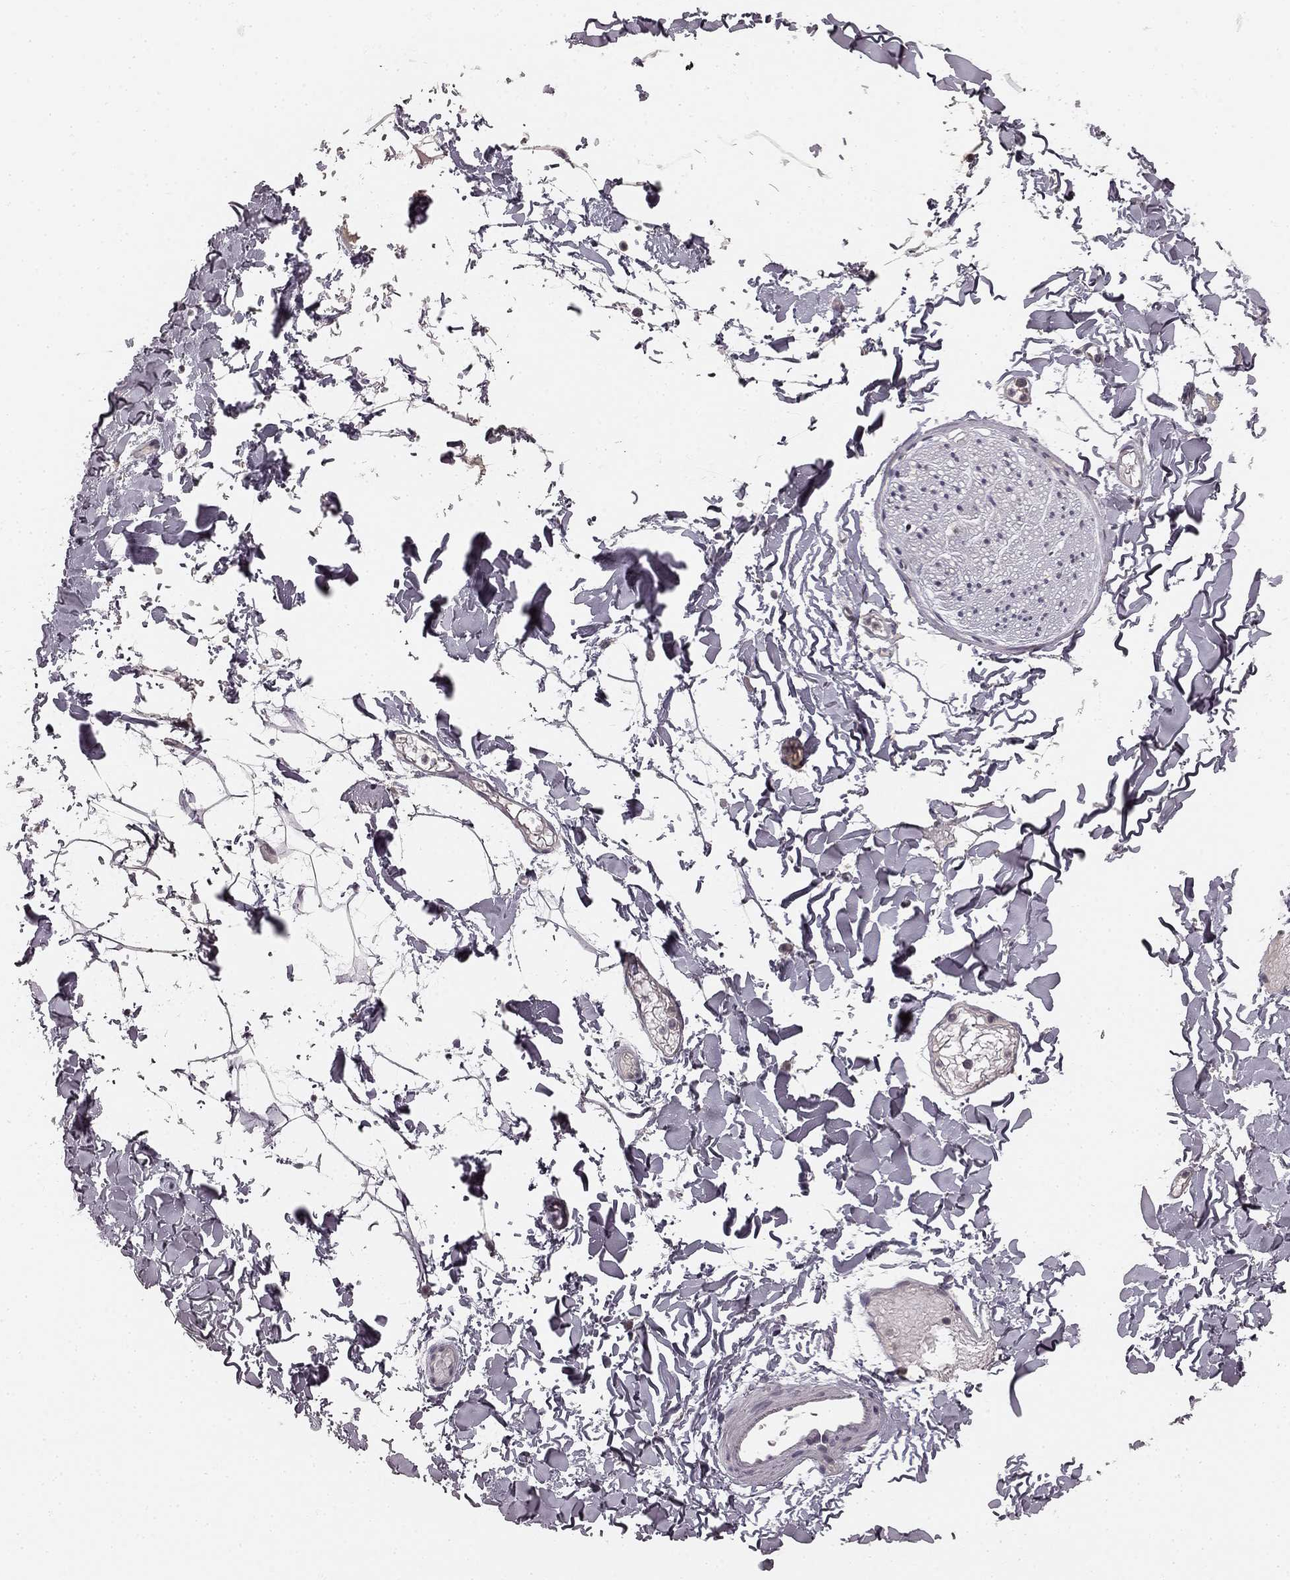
{"staining": {"intensity": "negative", "quantity": "none", "location": "none"}, "tissue": "adipose tissue", "cell_type": "Adipocytes", "image_type": "normal", "snomed": [{"axis": "morphology", "description": "Normal tissue, NOS"}, {"axis": "topography", "description": "Gallbladder"}, {"axis": "topography", "description": "Peripheral nerve tissue"}], "caption": "DAB immunohistochemical staining of benign human adipose tissue shows no significant staining in adipocytes.", "gene": "HCN4", "patient": {"sex": "female", "age": 45}}